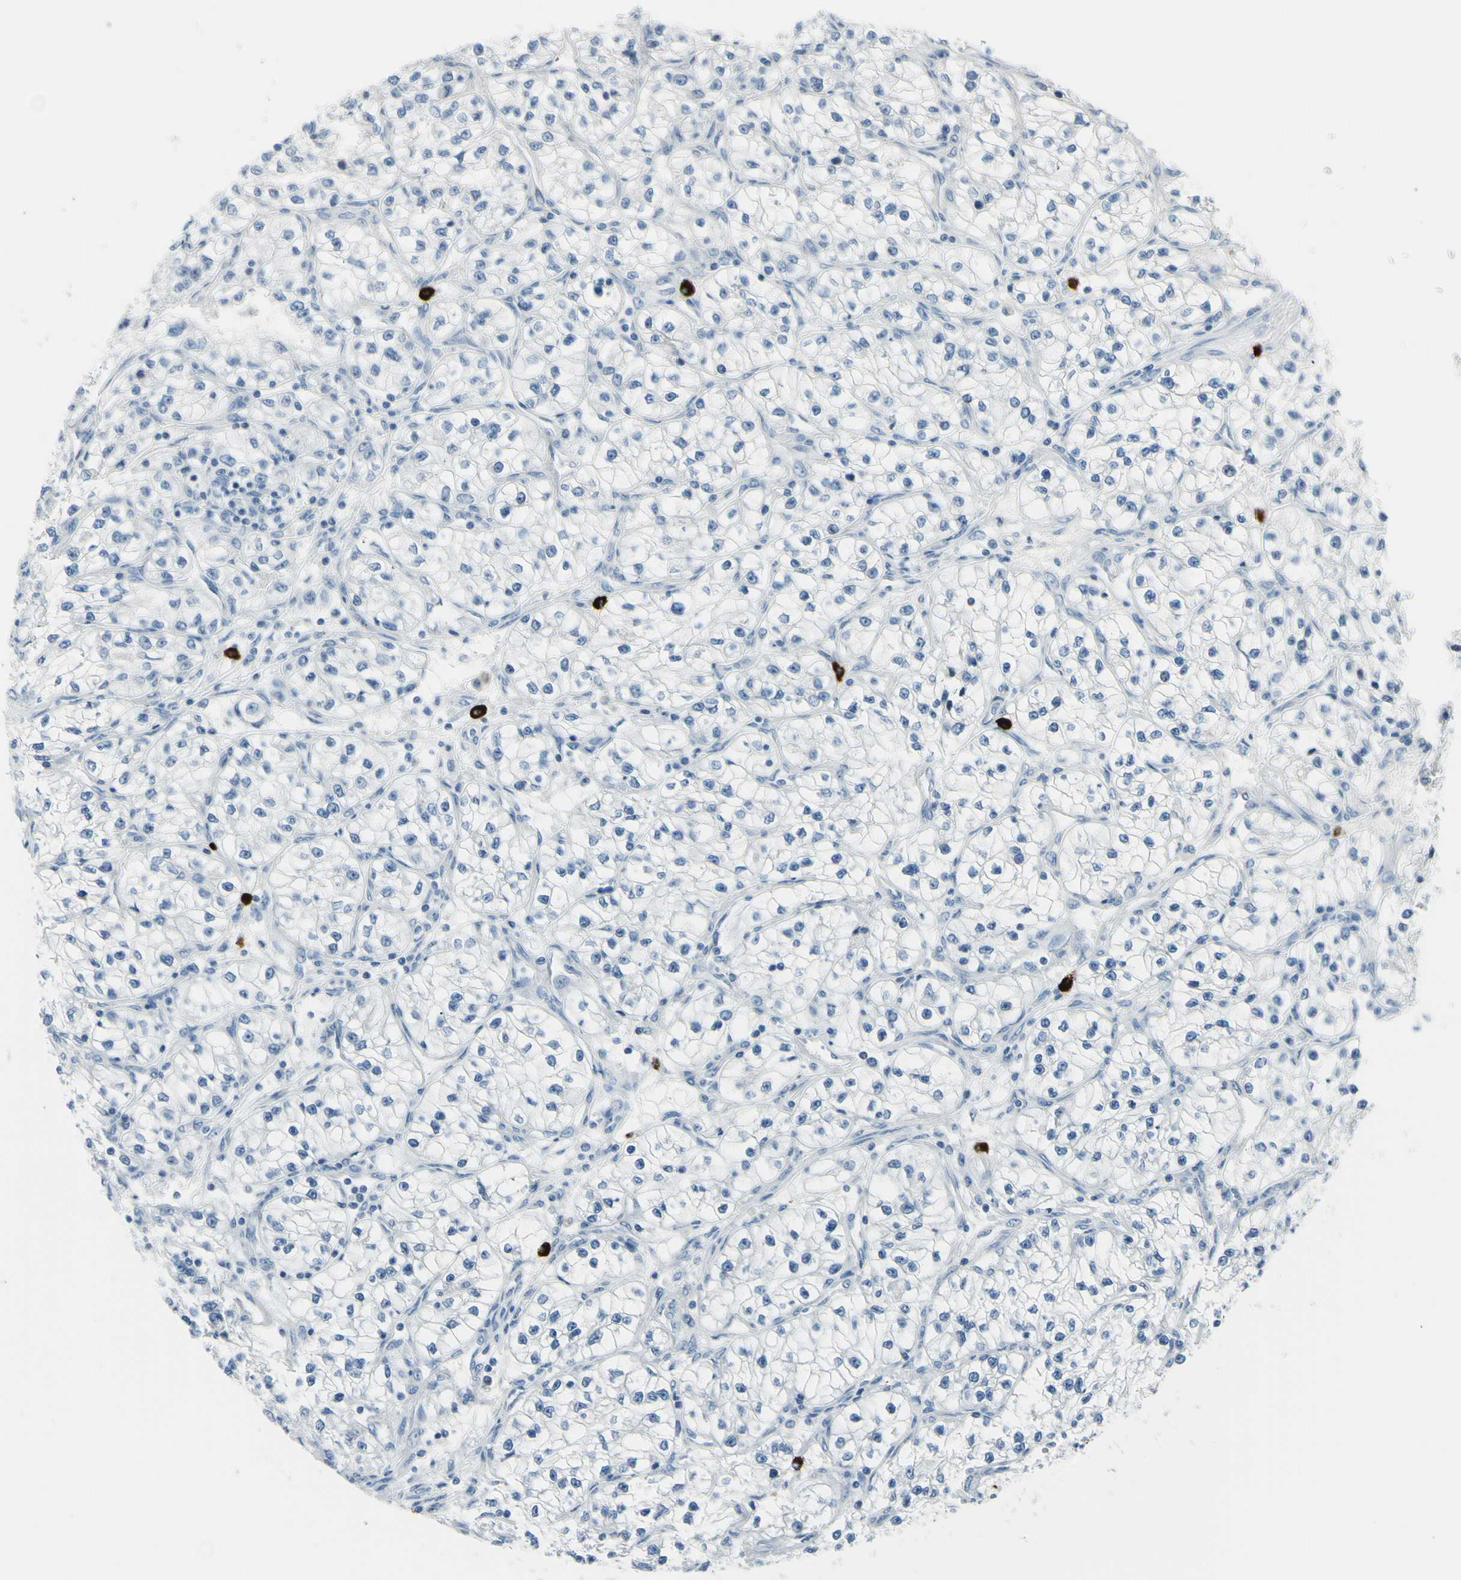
{"staining": {"intensity": "negative", "quantity": "none", "location": "none"}, "tissue": "renal cancer", "cell_type": "Tumor cells", "image_type": "cancer", "snomed": [{"axis": "morphology", "description": "Adenocarcinoma, NOS"}, {"axis": "topography", "description": "Kidney"}], "caption": "Tumor cells show no significant protein staining in renal cancer.", "gene": "DLG4", "patient": {"sex": "female", "age": 57}}